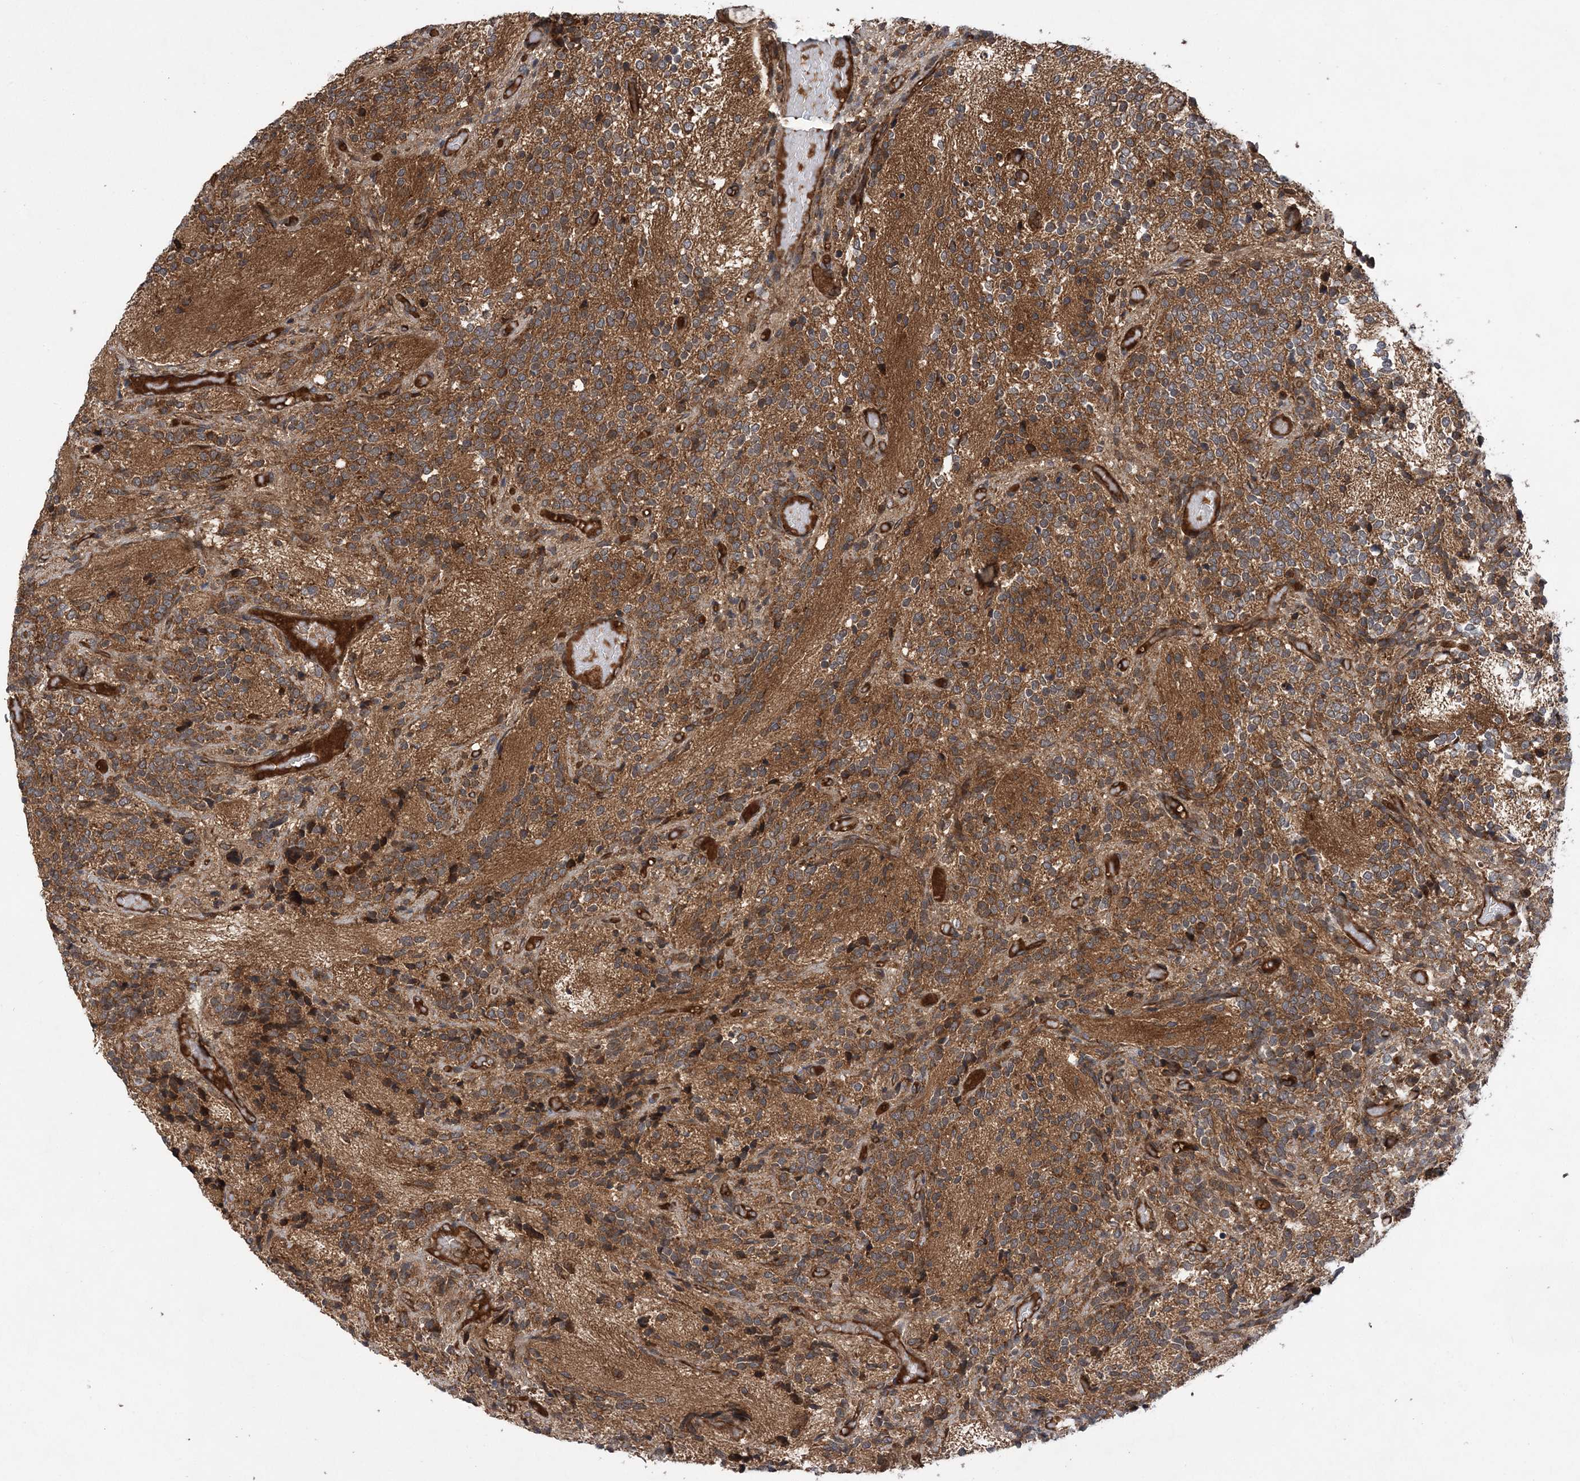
{"staining": {"intensity": "moderate", "quantity": ">75%", "location": "cytoplasmic/membranous"}, "tissue": "glioma", "cell_type": "Tumor cells", "image_type": "cancer", "snomed": [{"axis": "morphology", "description": "Glioma, malignant, Low grade"}, {"axis": "topography", "description": "Brain"}], "caption": "Protein staining reveals moderate cytoplasmic/membranous positivity in approximately >75% of tumor cells in glioma.", "gene": "ATG3", "patient": {"sex": "female", "age": 1}}